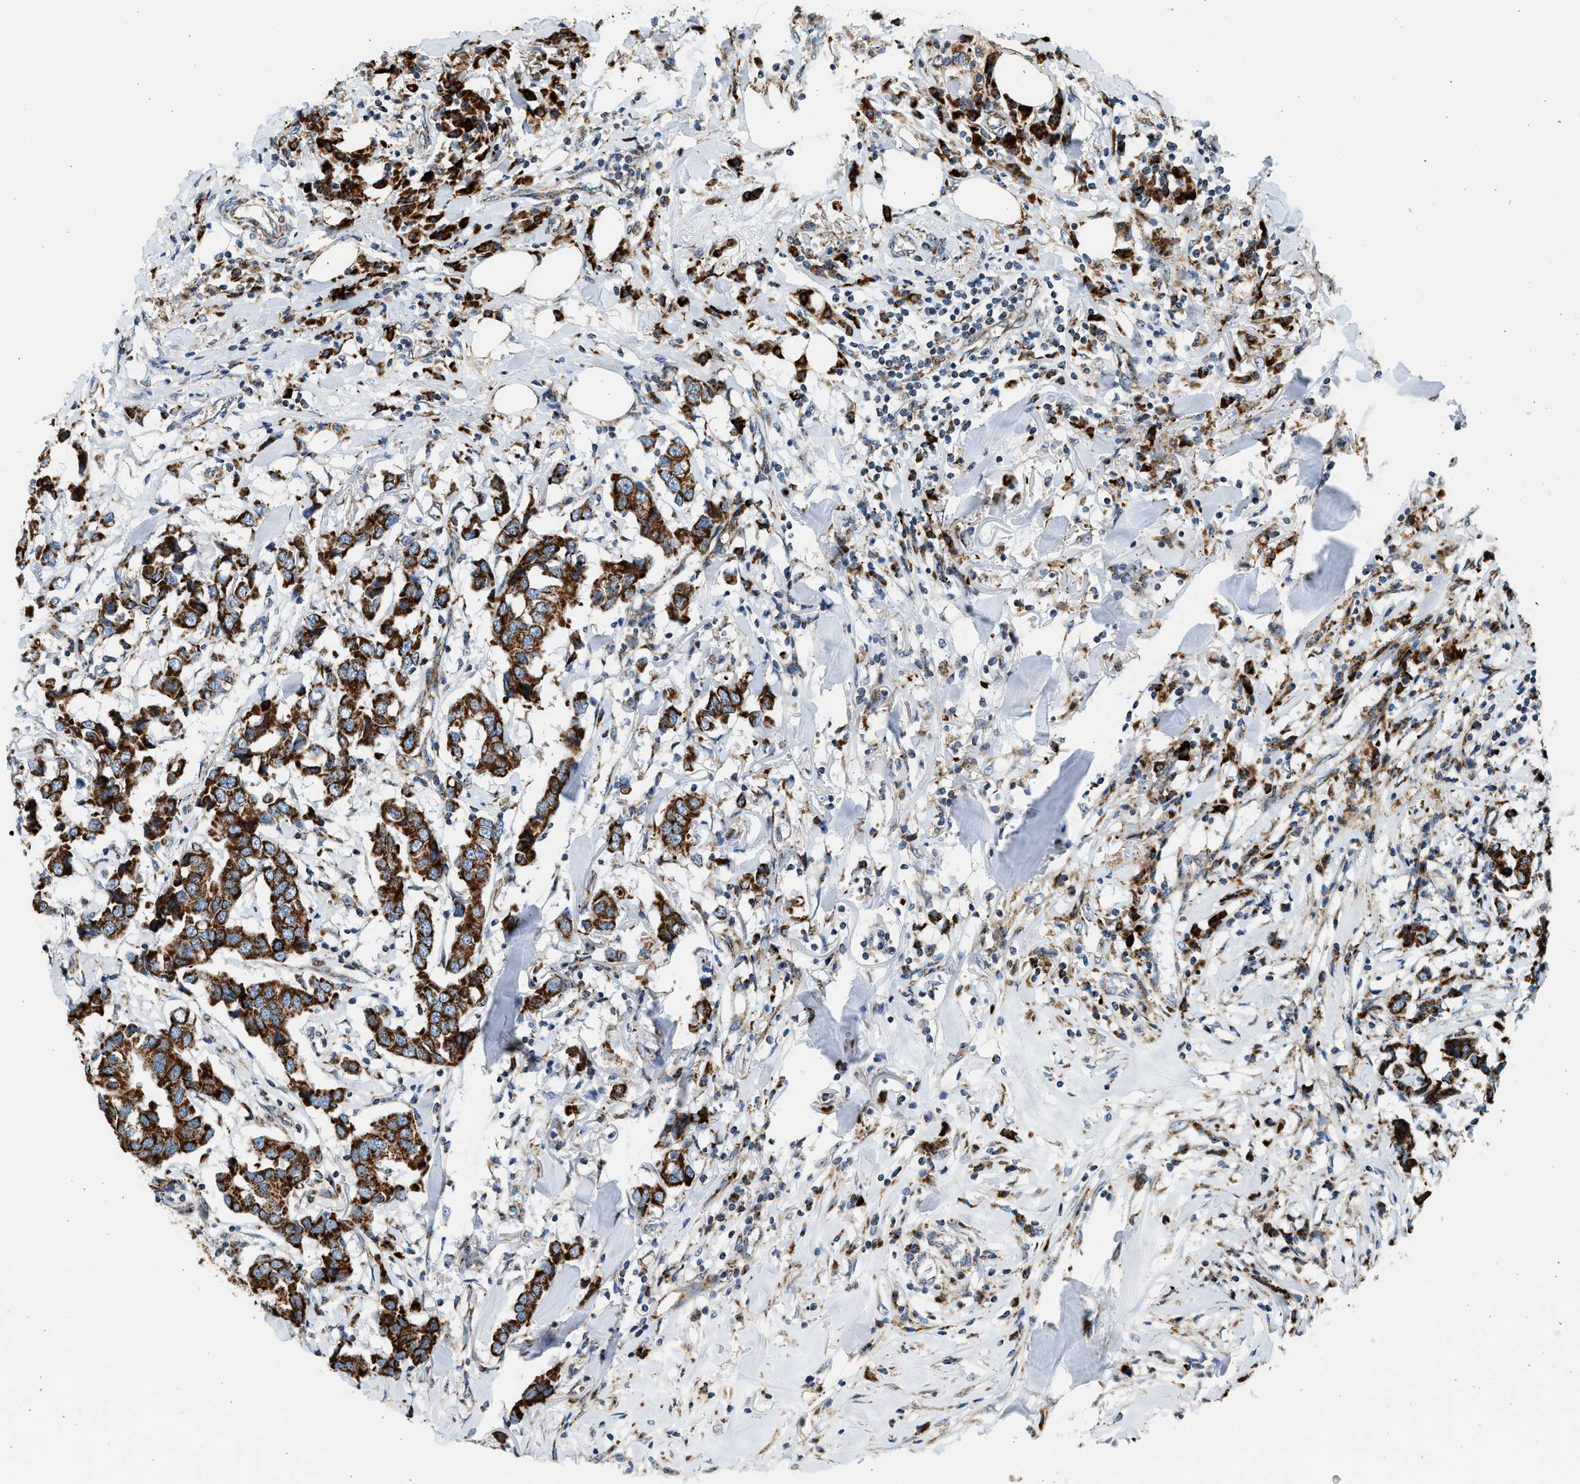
{"staining": {"intensity": "strong", "quantity": ">75%", "location": "cytoplasmic/membranous"}, "tissue": "breast cancer", "cell_type": "Tumor cells", "image_type": "cancer", "snomed": [{"axis": "morphology", "description": "Duct carcinoma"}, {"axis": "topography", "description": "Breast"}], "caption": "Protein staining of breast intraductal carcinoma tissue shows strong cytoplasmic/membranous expression in about >75% of tumor cells.", "gene": "KCNMB3", "patient": {"sex": "female", "age": 80}}